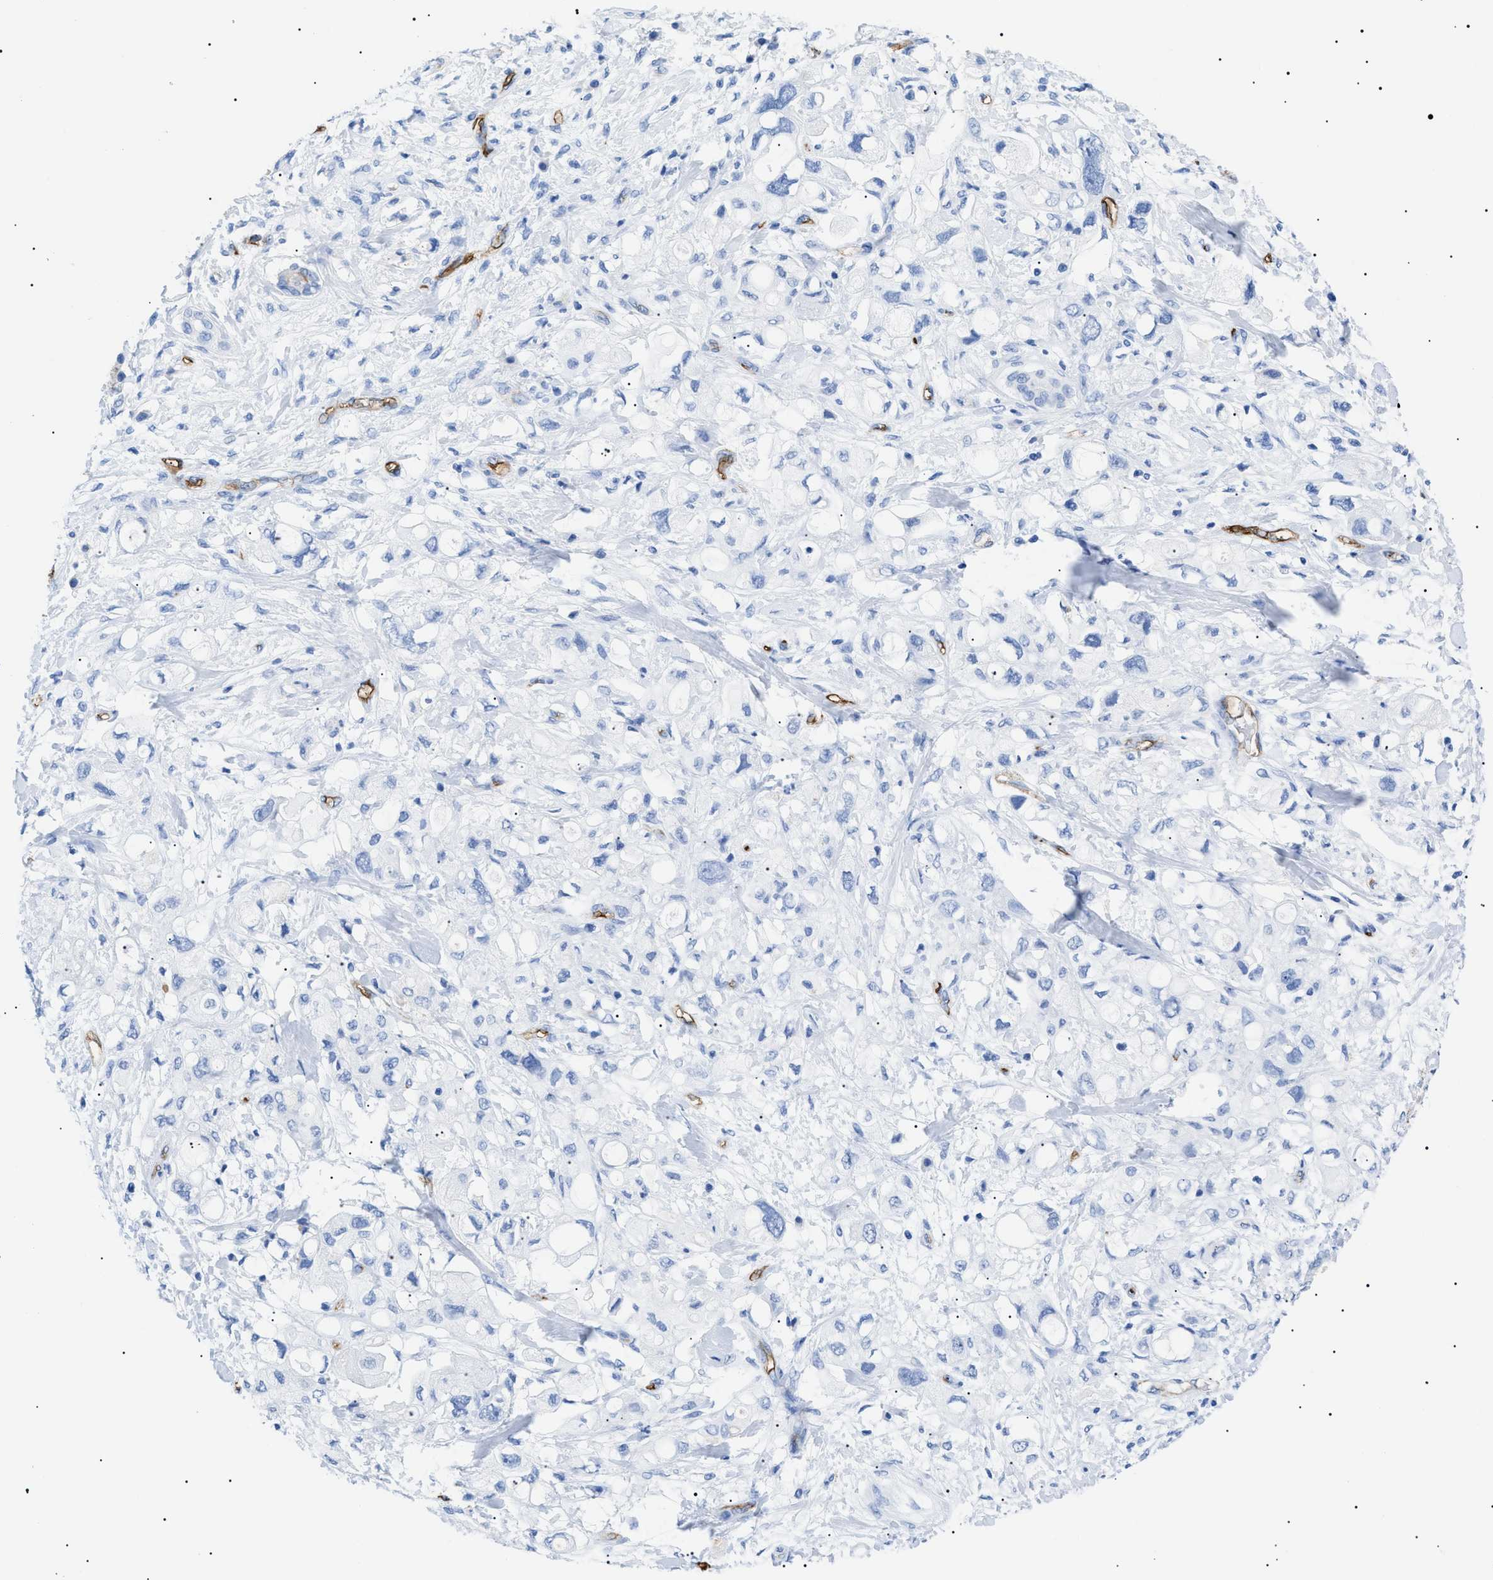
{"staining": {"intensity": "negative", "quantity": "none", "location": "none"}, "tissue": "pancreatic cancer", "cell_type": "Tumor cells", "image_type": "cancer", "snomed": [{"axis": "morphology", "description": "Adenocarcinoma, NOS"}, {"axis": "topography", "description": "Pancreas"}], "caption": "Immunohistochemistry image of human pancreatic cancer stained for a protein (brown), which reveals no staining in tumor cells.", "gene": "PODXL", "patient": {"sex": "female", "age": 56}}